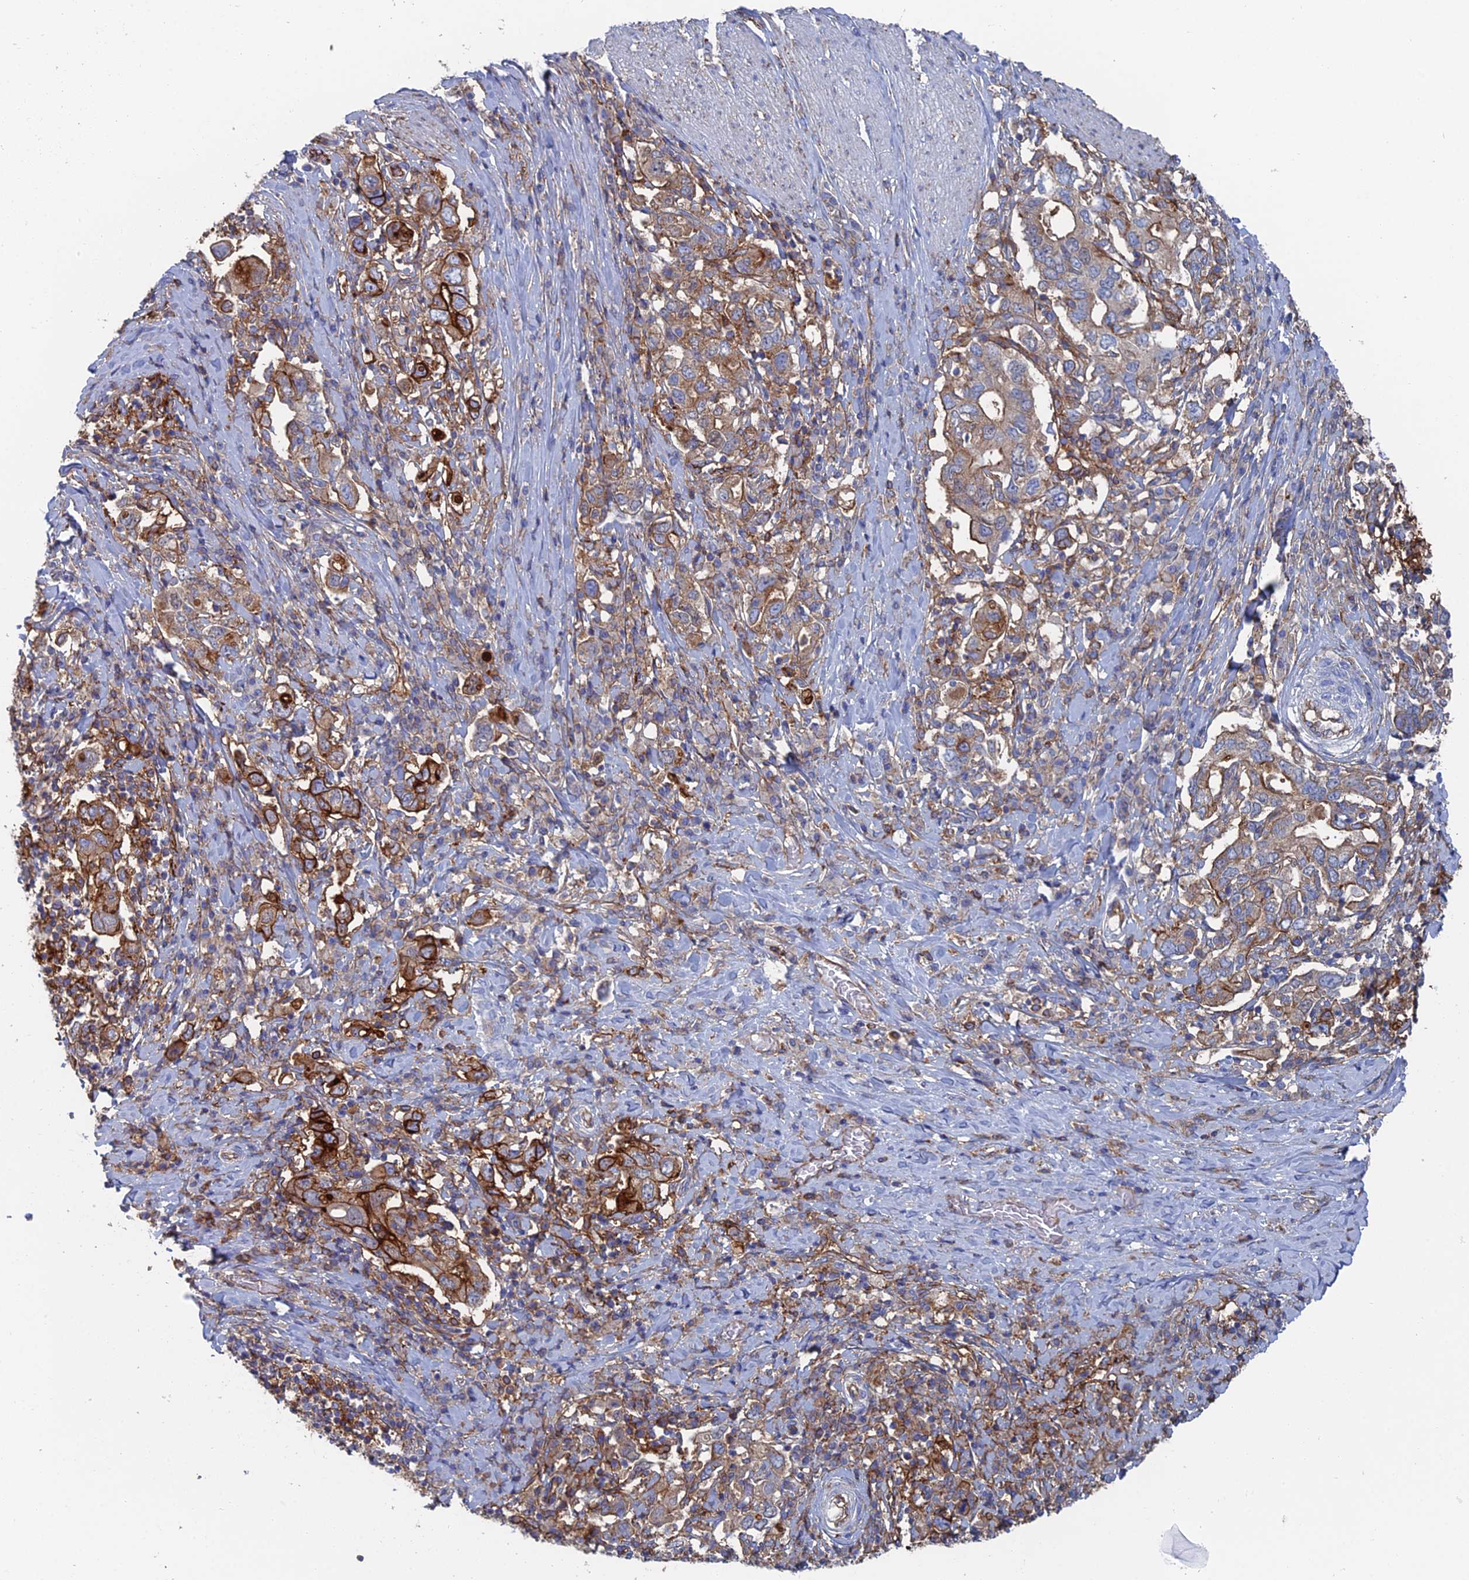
{"staining": {"intensity": "strong", "quantity": "<25%", "location": "cytoplasmic/membranous"}, "tissue": "stomach cancer", "cell_type": "Tumor cells", "image_type": "cancer", "snomed": [{"axis": "morphology", "description": "Adenocarcinoma, NOS"}, {"axis": "topography", "description": "Stomach, upper"}, {"axis": "topography", "description": "Stomach"}], "caption": "Immunohistochemical staining of human stomach adenocarcinoma exhibits strong cytoplasmic/membranous protein staining in about <25% of tumor cells. Nuclei are stained in blue.", "gene": "SNX11", "patient": {"sex": "male", "age": 62}}